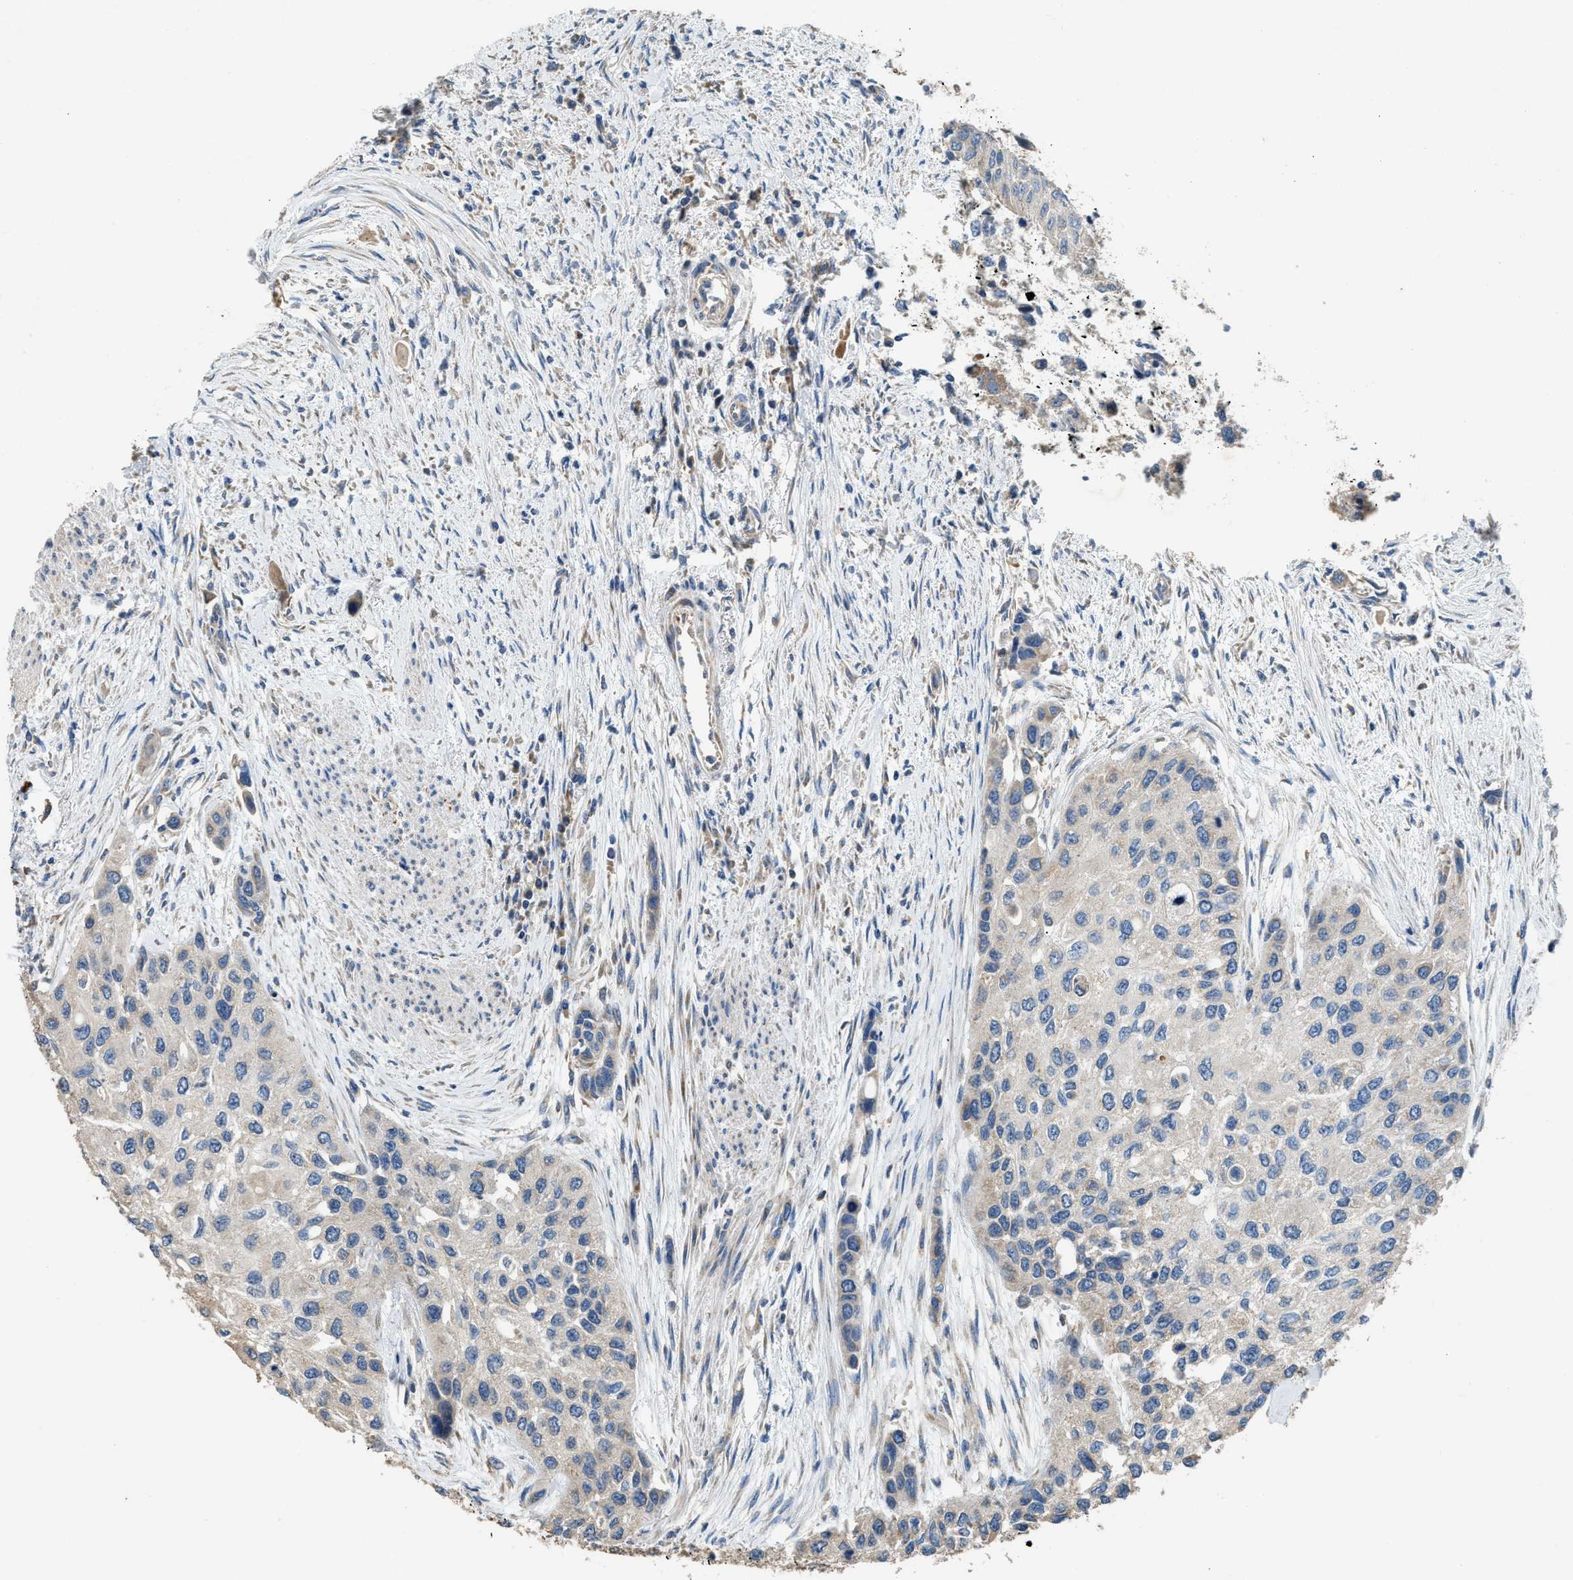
{"staining": {"intensity": "negative", "quantity": "none", "location": "none"}, "tissue": "urothelial cancer", "cell_type": "Tumor cells", "image_type": "cancer", "snomed": [{"axis": "morphology", "description": "Urothelial carcinoma, High grade"}, {"axis": "topography", "description": "Urinary bladder"}], "caption": "High-grade urothelial carcinoma was stained to show a protein in brown. There is no significant expression in tumor cells.", "gene": "TMEM150A", "patient": {"sex": "female", "age": 56}}